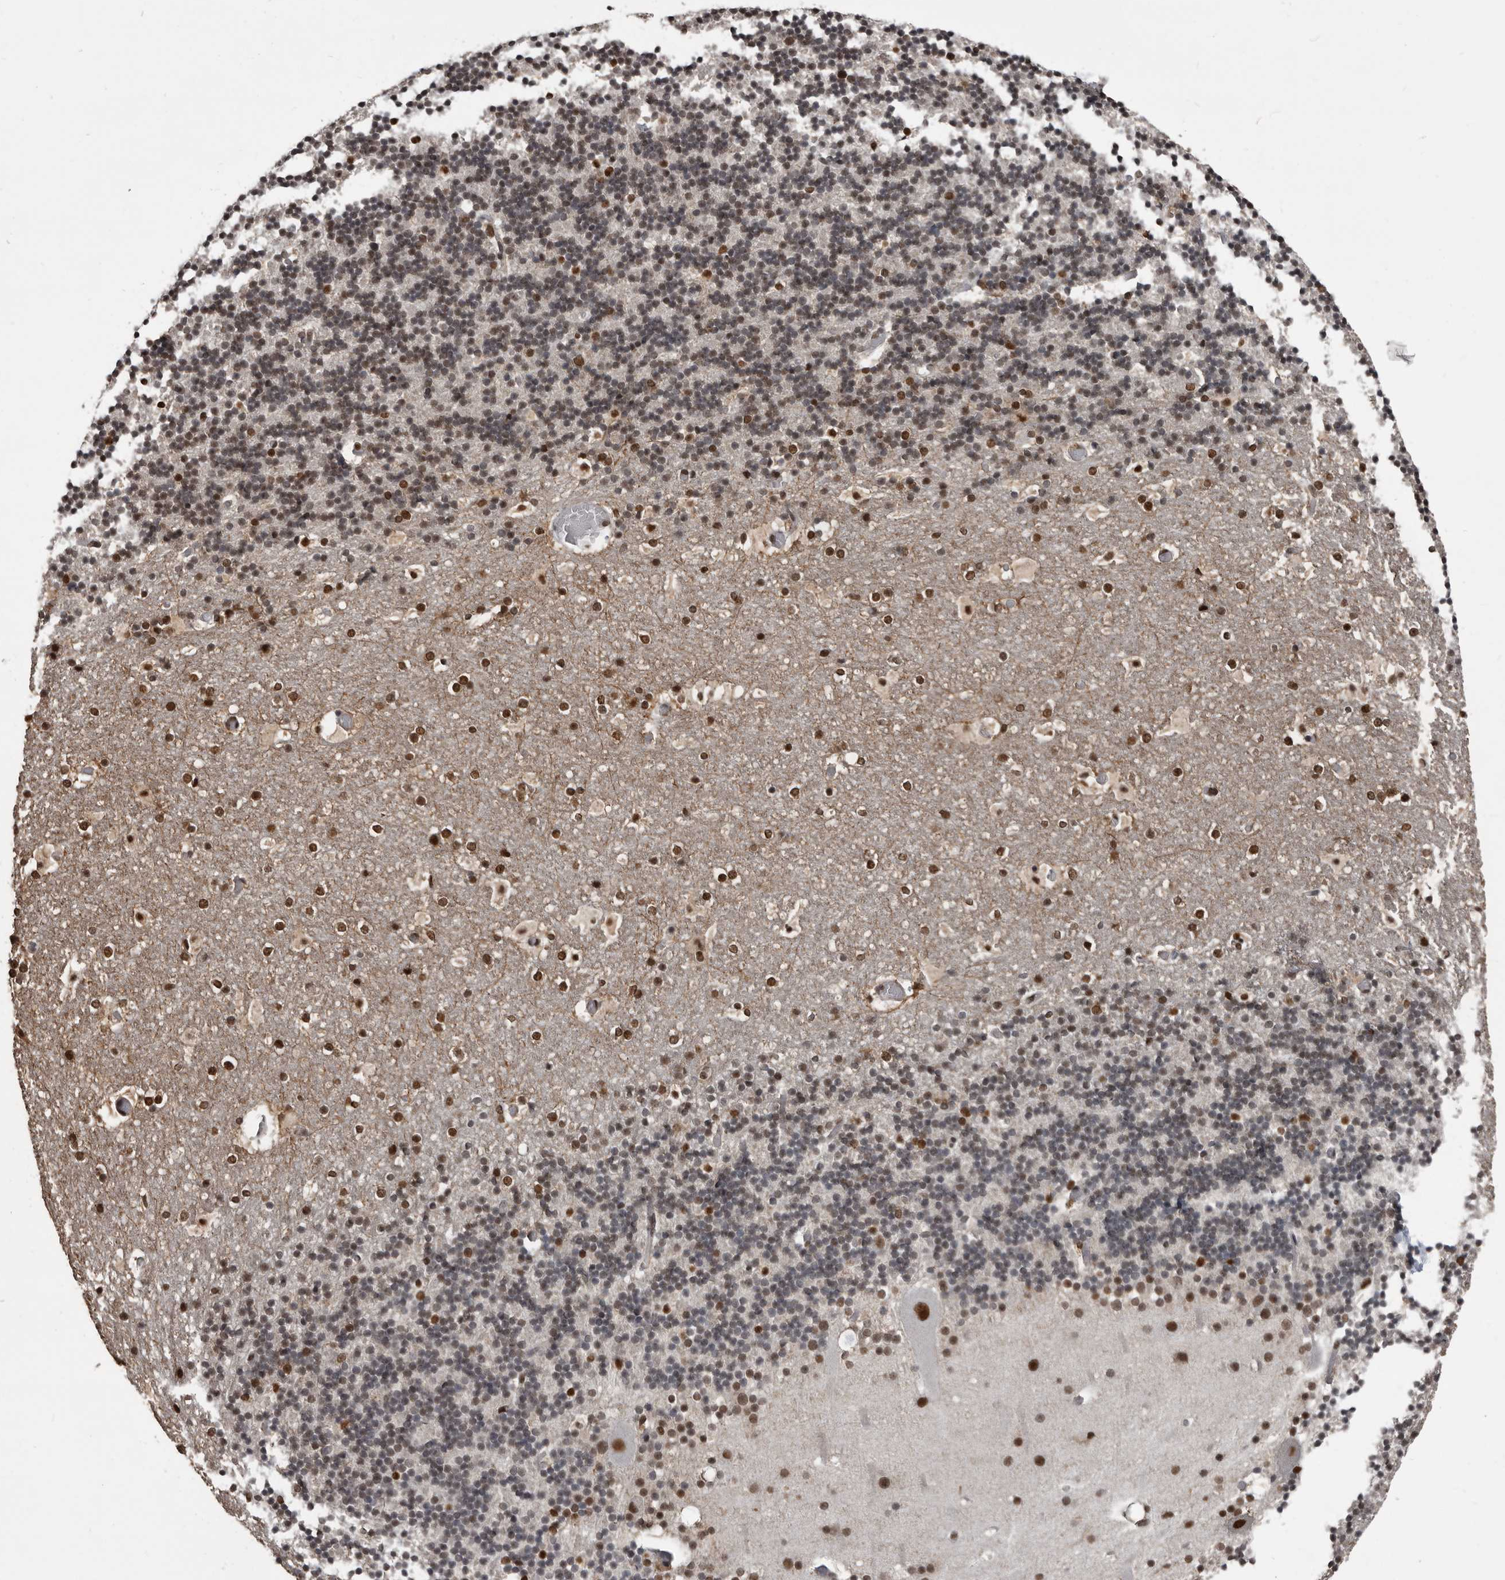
{"staining": {"intensity": "weak", "quantity": ">75%", "location": "nuclear"}, "tissue": "cerebellum", "cell_type": "Cells in granular layer", "image_type": "normal", "snomed": [{"axis": "morphology", "description": "Normal tissue, NOS"}, {"axis": "topography", "description": "Cerebellum"}], "caption": "Unremarkable cerebellum demonstrates weak nuclear staining in approximately >75% of cells in granular layer, visualized by immunohistochemistry. (brown staining indicates protein expression, while blue staining denotes nuclei).", "gene": "CHD1L", "patient": {"sex": "male", "age": 57}}